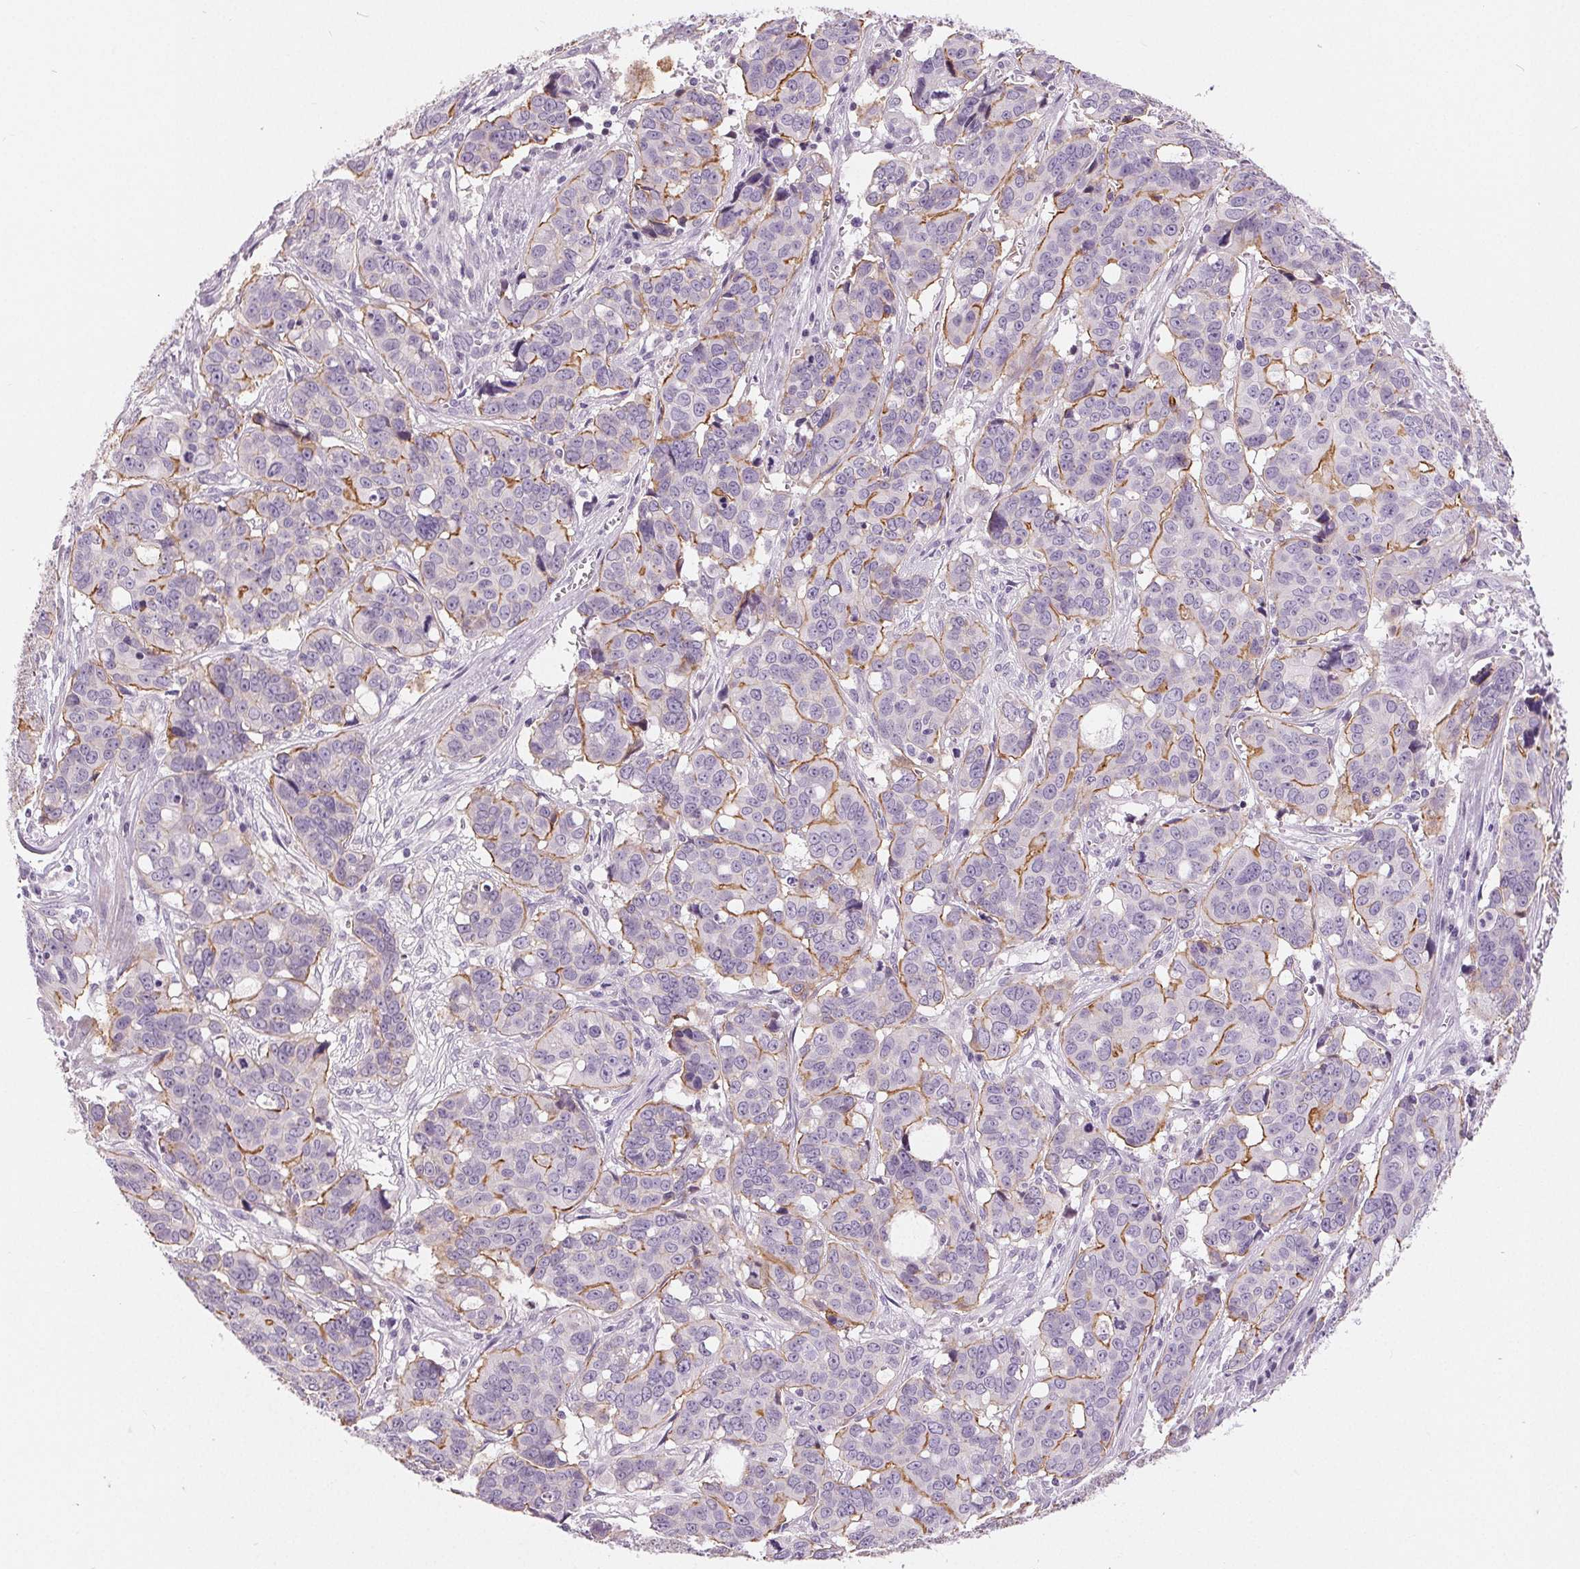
{"staining": {"intensity": "moderate", "quantity": "25%-75%", "location": "cytoplasmic/membranous"}, "tissue": "ovarian cancer", "cell_type": "Tumor cells", "image_type": "cancer", "snomed": [{"axis": "morphology", "description": "Carcinoma, endometroid"}, {"axis": "topography", "description": "Ovary"}], "caption": "Immunohistochemical staining of human ovarian endometroid carcinoma displays medium levels of moderate cytoplasmic/membranous protein staining in approximately 25%-75% of tumor cells.", "gene": "MISP", "patient": {"sex": "female", "age": 78}}